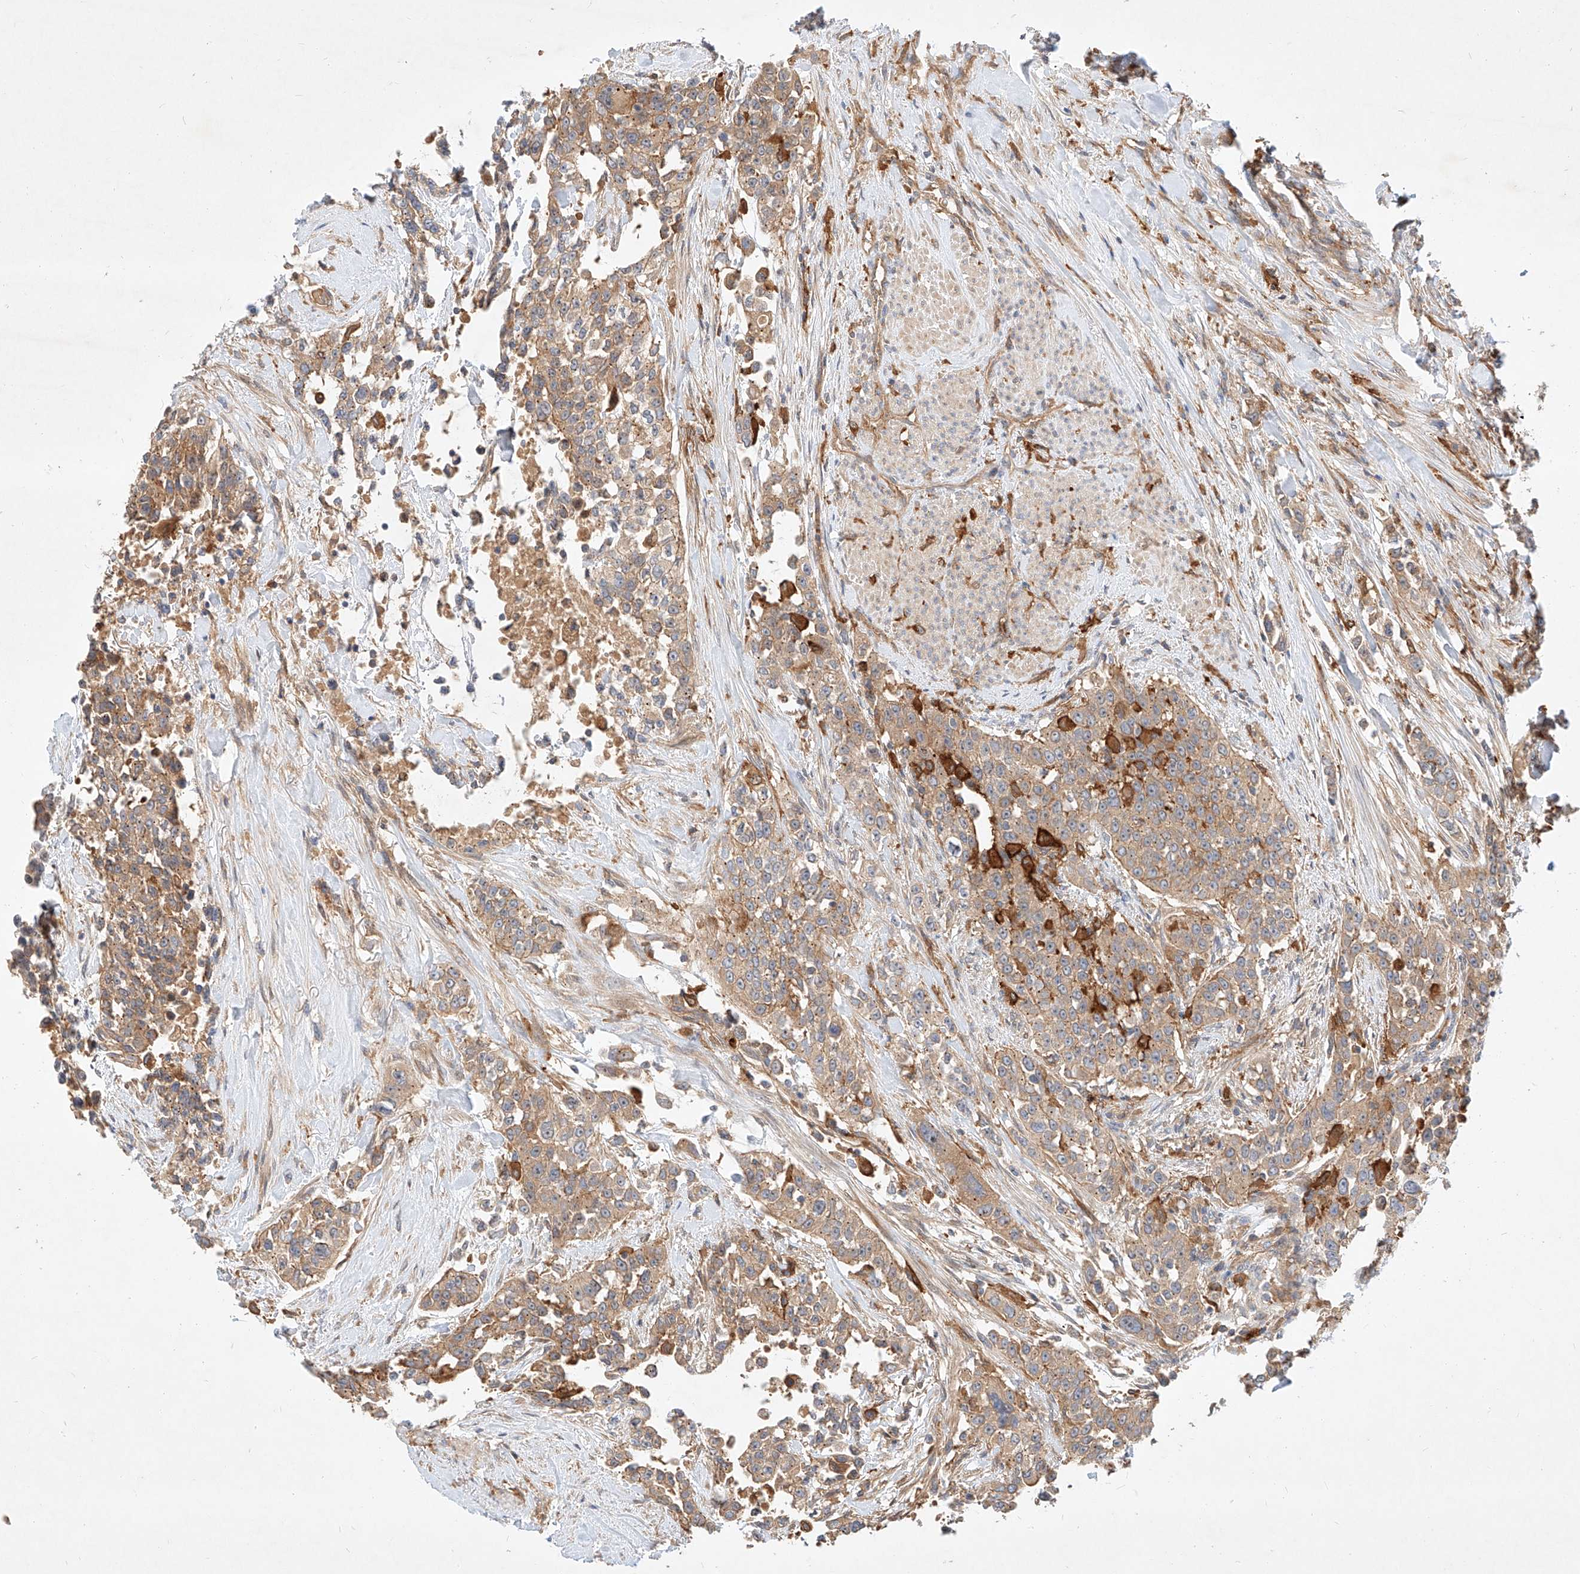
{"staining": {"intensity": "weak", "quantity": ">75%", "location": "cytoplasmic/membranous"}, "tissue": "urothelial cancer", "cell_type": "Tumor cells", "image_type": "cancer", "snomed": [{"axis": "morphology", "description": "Urothelial carcinoma, High grade"}, {"axis": "topography", "description": "Urinary bladder"}], "caption": "Human urothelial cancer stained for a protein (brown) exhibits weak cytoplasmic/membranous positive expression in approximately >75% of tumor cells.", "gene": "NFAM1", "patient": {"sex": "female", "age": 80}}